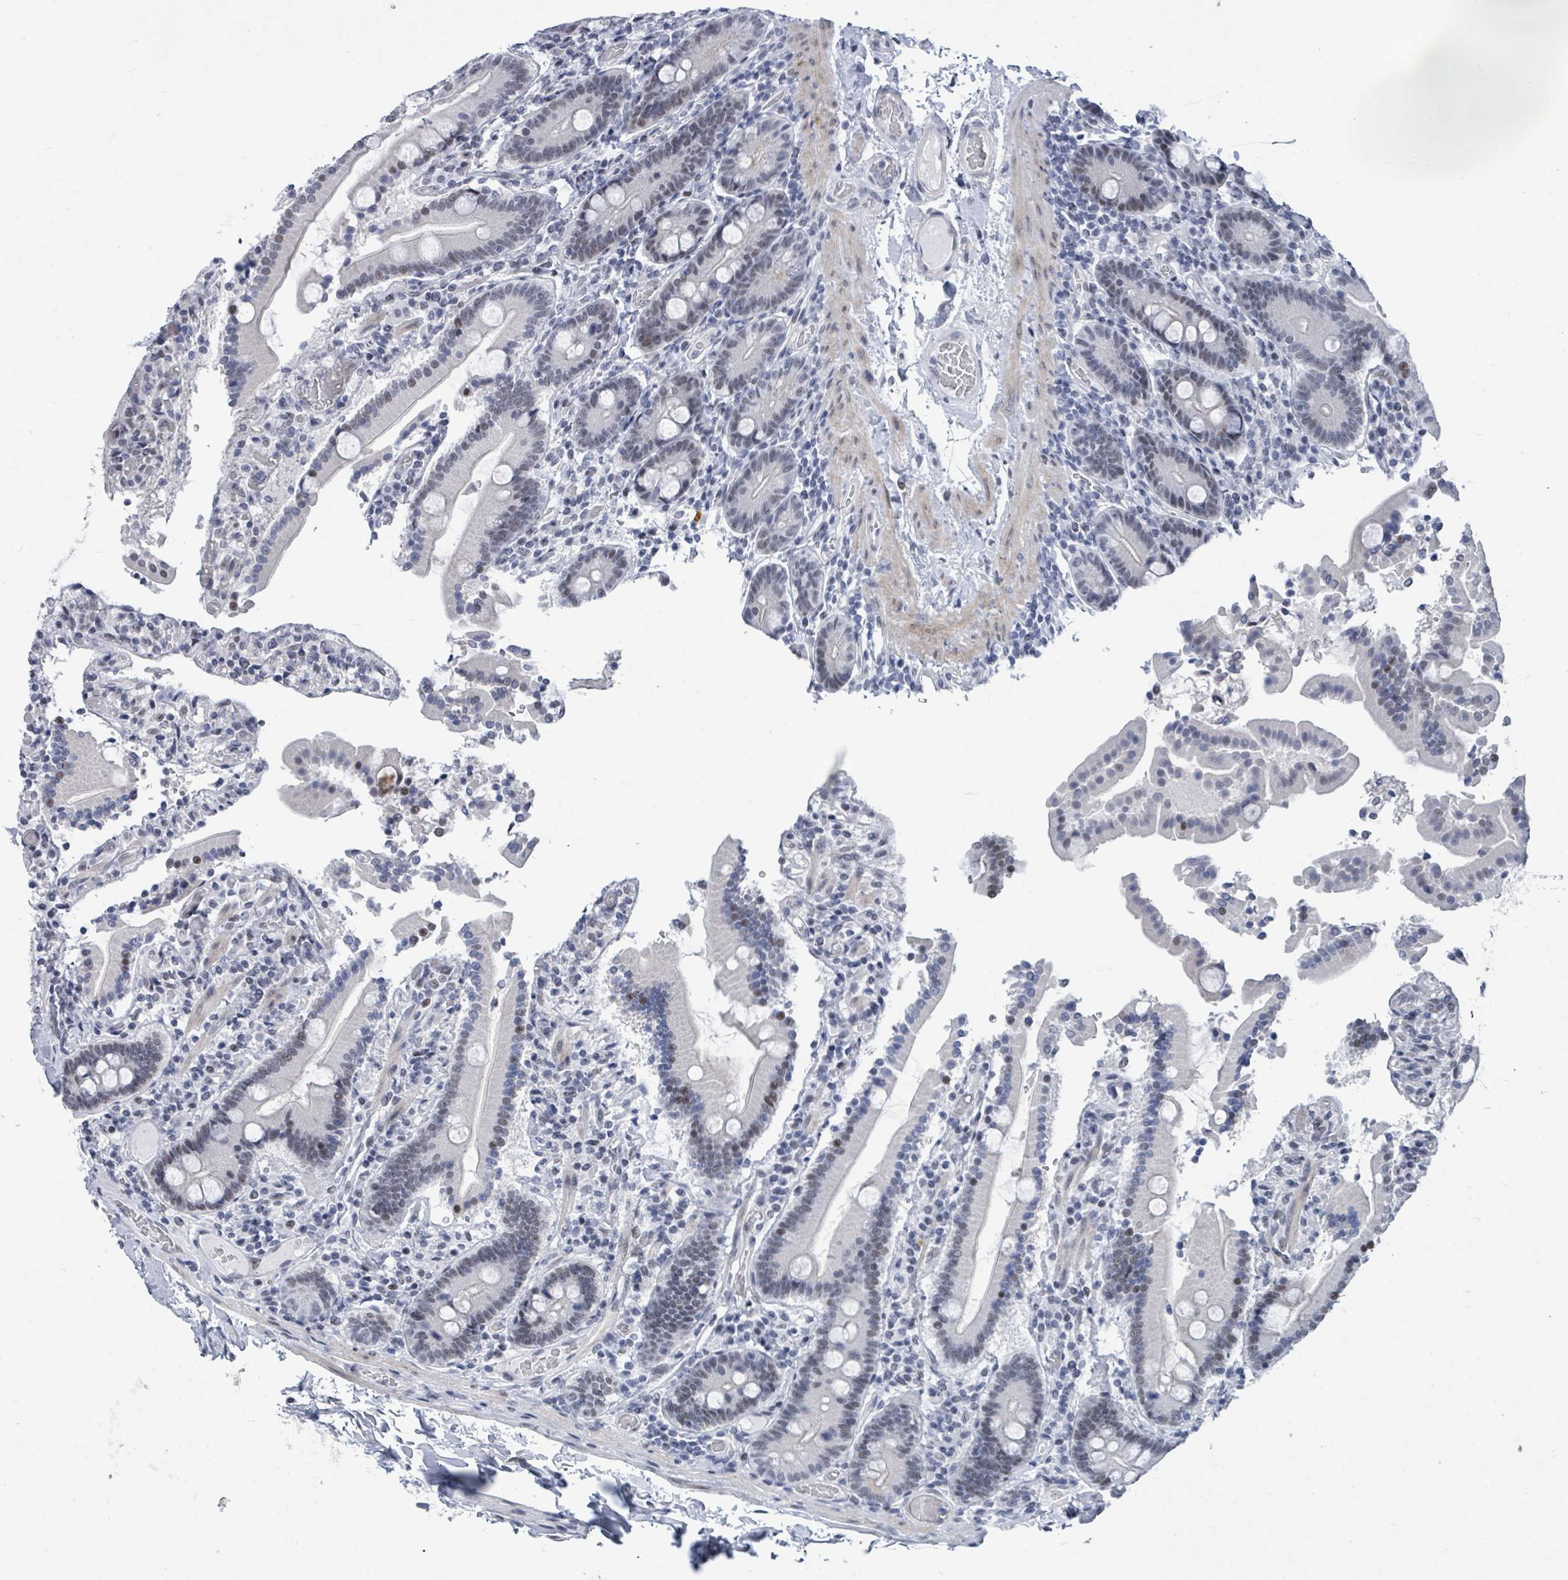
{"staining": {"intensity": "weak", "quantity": "25%-75%", "location": "nuclear"}, "tissue": "duodenum", "cell_type": "Glandular cells", "image_type": "normal", "snomed": [{"axis": "morphology", "description": "Normal tissue, NOS"}, {"axis": "topography", "description": "Duodenum"}], "caption": "This photomicrograph displays IHC staining of normal duodenum, with low weak nuclear expression in approximately 25%-75% of glandular cells.", "gene": "CT45A10", "patient": {"sex": "male", "age": 55}}